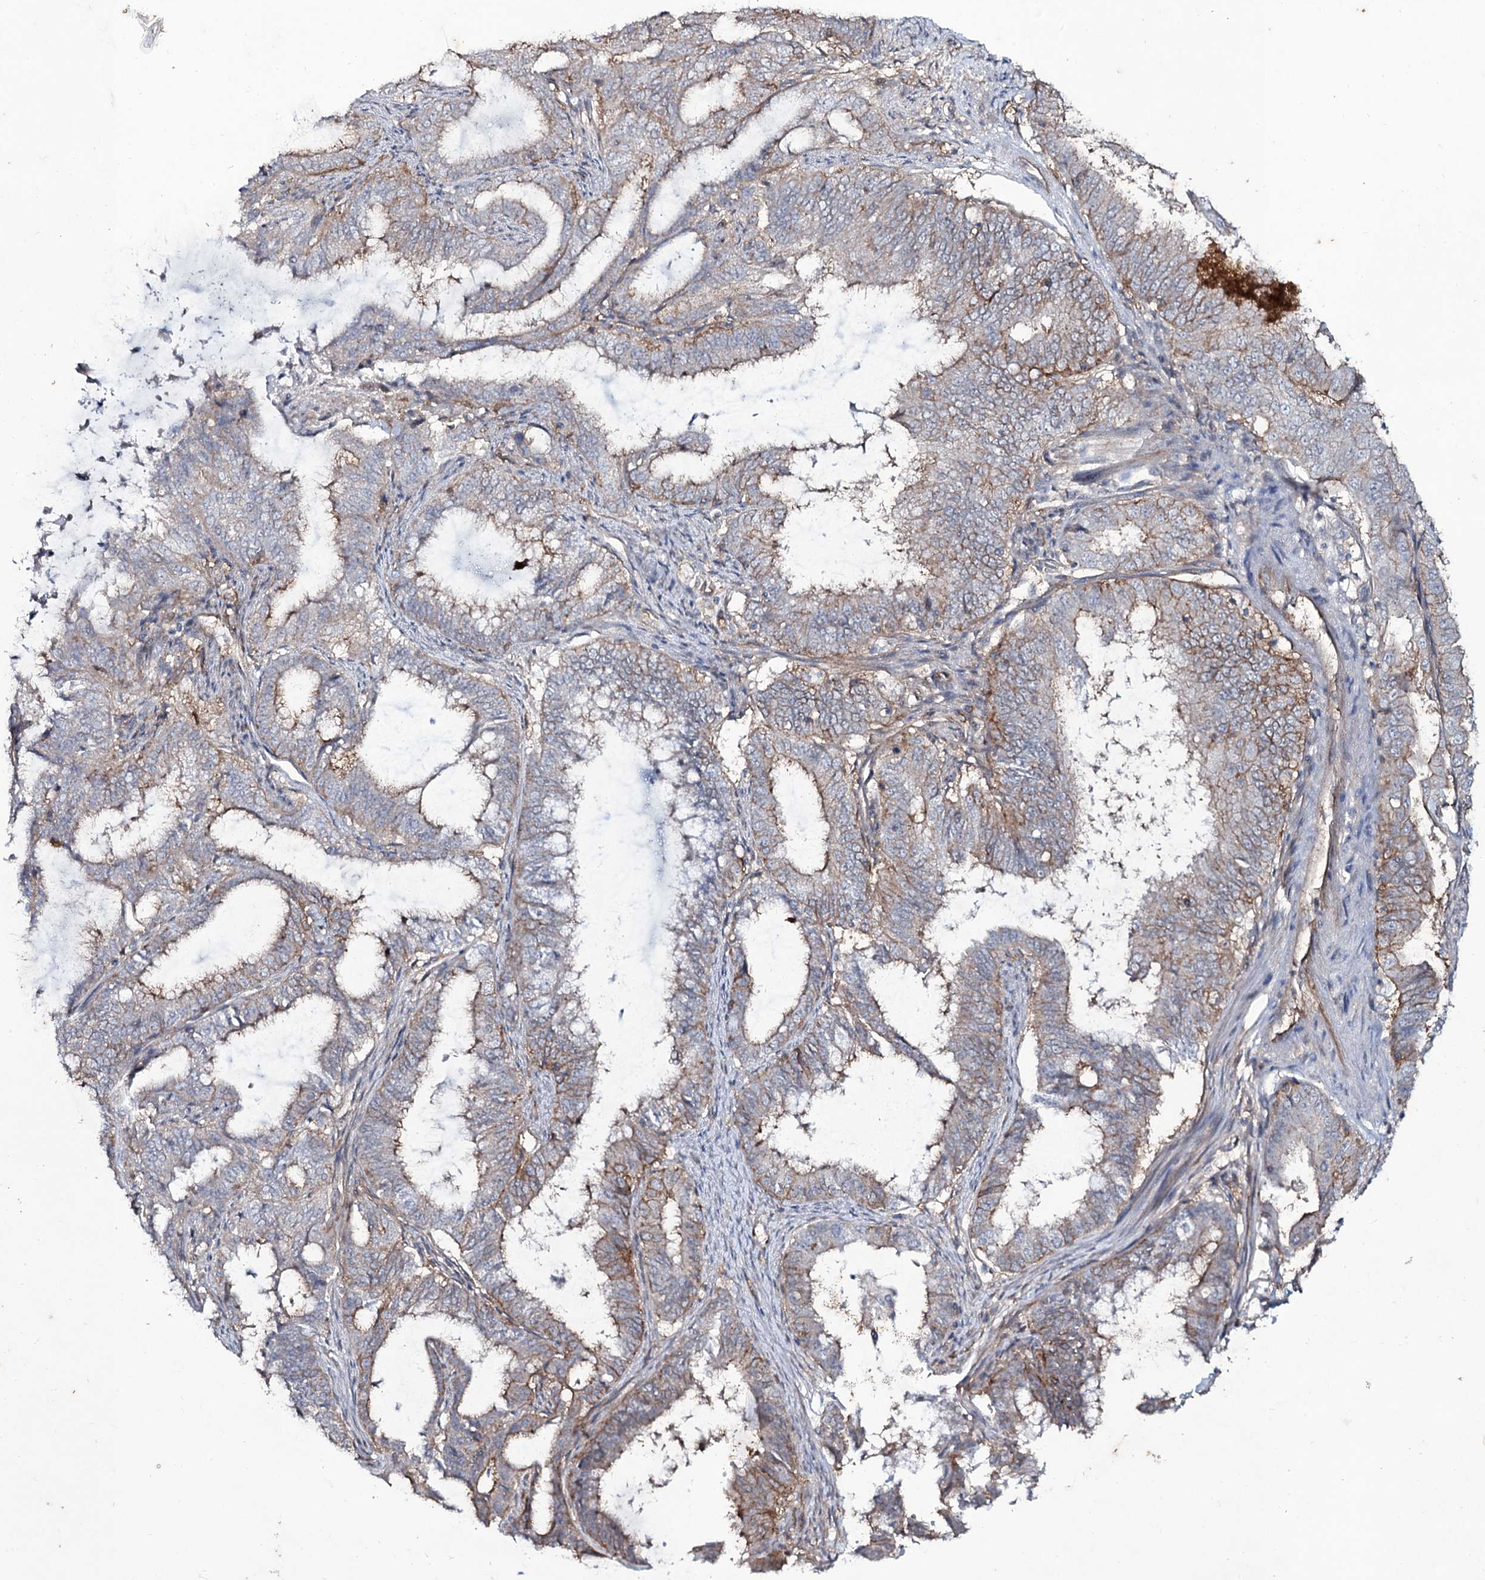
{"staining": {"intensity": "weak", "quantity": "<25%", "location": "cytoplasmic/membranous"}, "tissue": "endometrial cancer", "cell_type": "Tumor cells", "image_type": "cancer", "snomed": [{"axis": "morphology", "description": "Adenocarcinoma, NOS"}, {"axis": "topography", "description": "Endometrium"}], "caption": "Immunohistochemistry (IHC) photomicrograph of endometrial adenocarcinoma stained for a protein (brown), which shows no staining in tumor cells. (DAB (3,3'-diaminobenzidine) IHC visualized using brightfield microscopy, high magnification).", "gene": "SNAP23", "patient": {"sex": "female", "age": 51}}